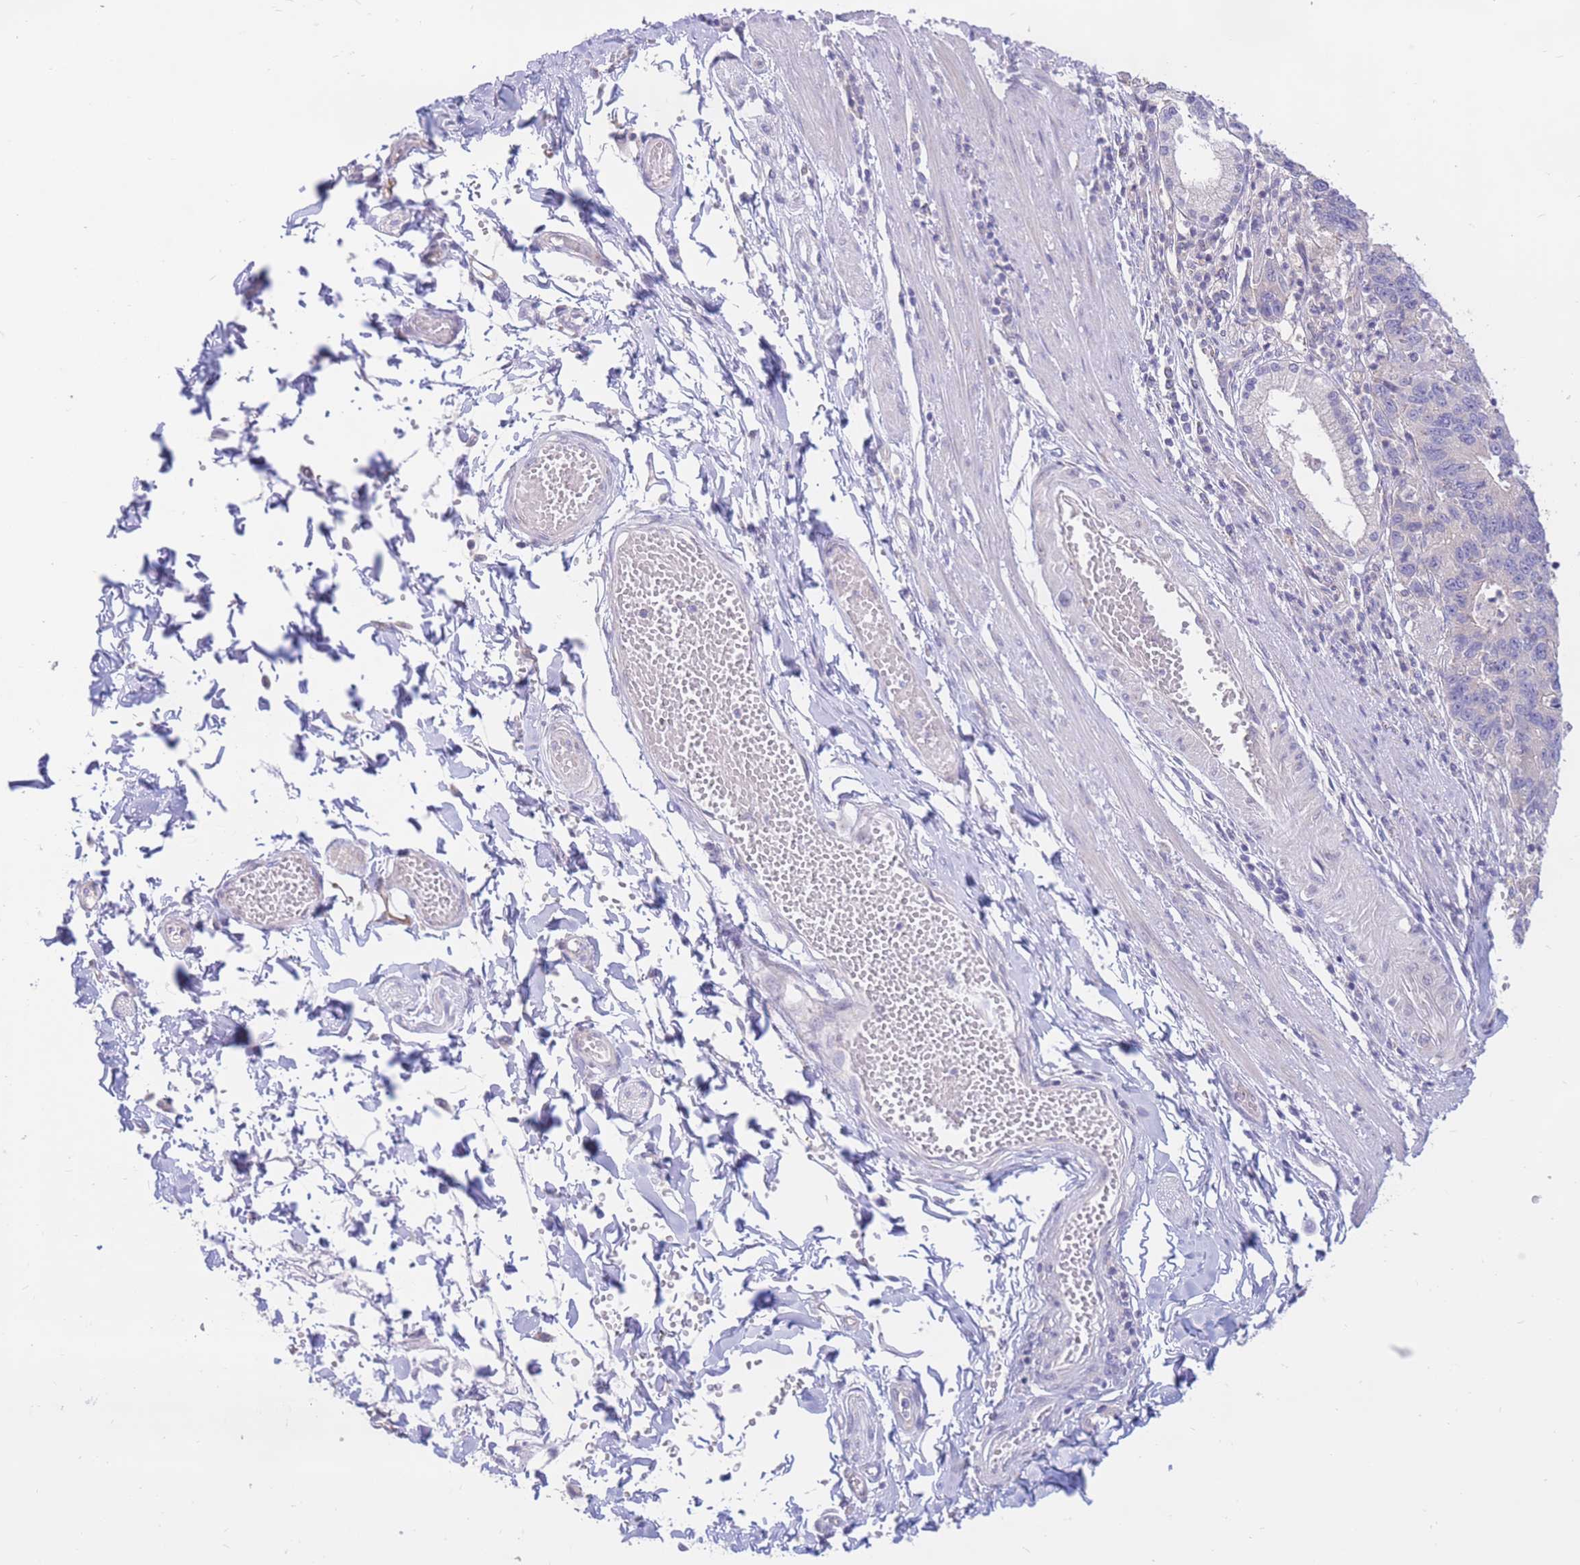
{"staining": {"intensity": "negative", "quantity": "none", "location": "none"}, "tissue": "stomach cancer", "cell_type": "Tumor cells", "image_type": "cancer", "snomed": [{"axis": "morphology", "description": "Adenocarcinoma, NOS"}, {"axis": "topography", "description": "Stomach"}], "caption": "High power microscopy photomicrograph of an immunohistochemistry (IHC) photomicrograph of stomach cancer (adenocarcinoma), revealing no significant positivity in tumor cells.", "gene": "ALS2CL", "patient": {"sex": "male", "age": 59}}